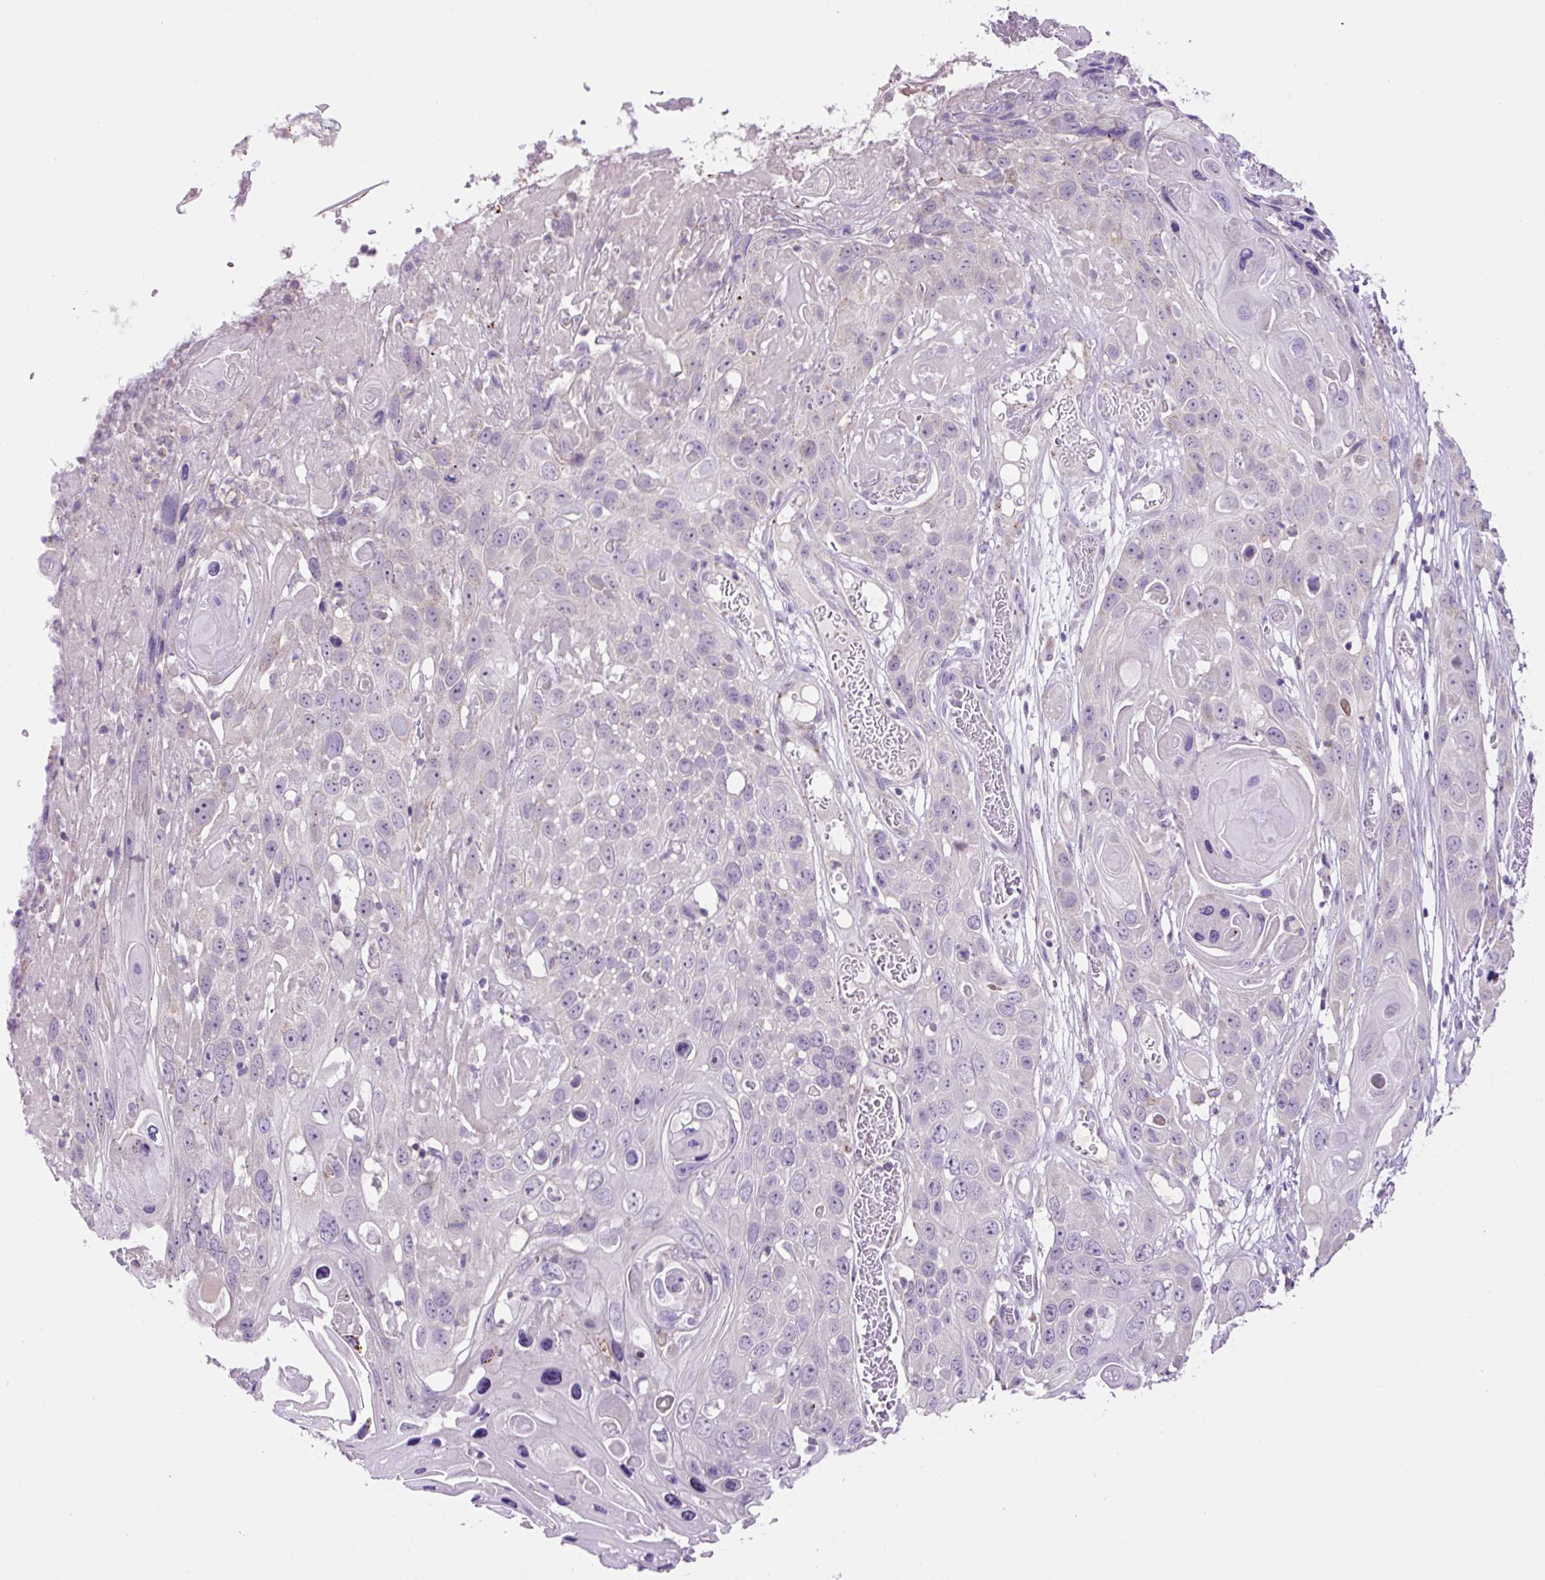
{"staining": {"intensity": "negative", "quantity": "none", "location": "none"}, "tissue": "skin cancer", "cell_type": "Tumor cells", "image_type": "cancer", "snomed": [{"axis": "morphology", "description": "Squamous cell carcinoma, NOS"}, {"axis": "topography", "description": "Skin"}], "caption": "The immunohistochemistry micrograph has no significant staining in tumor cells of squamous cell carcinoma (skin) tissue. Nuclei are stained in blue.", "gene": "OGDHL", "patient": {"sex": "male", "age": 55}}